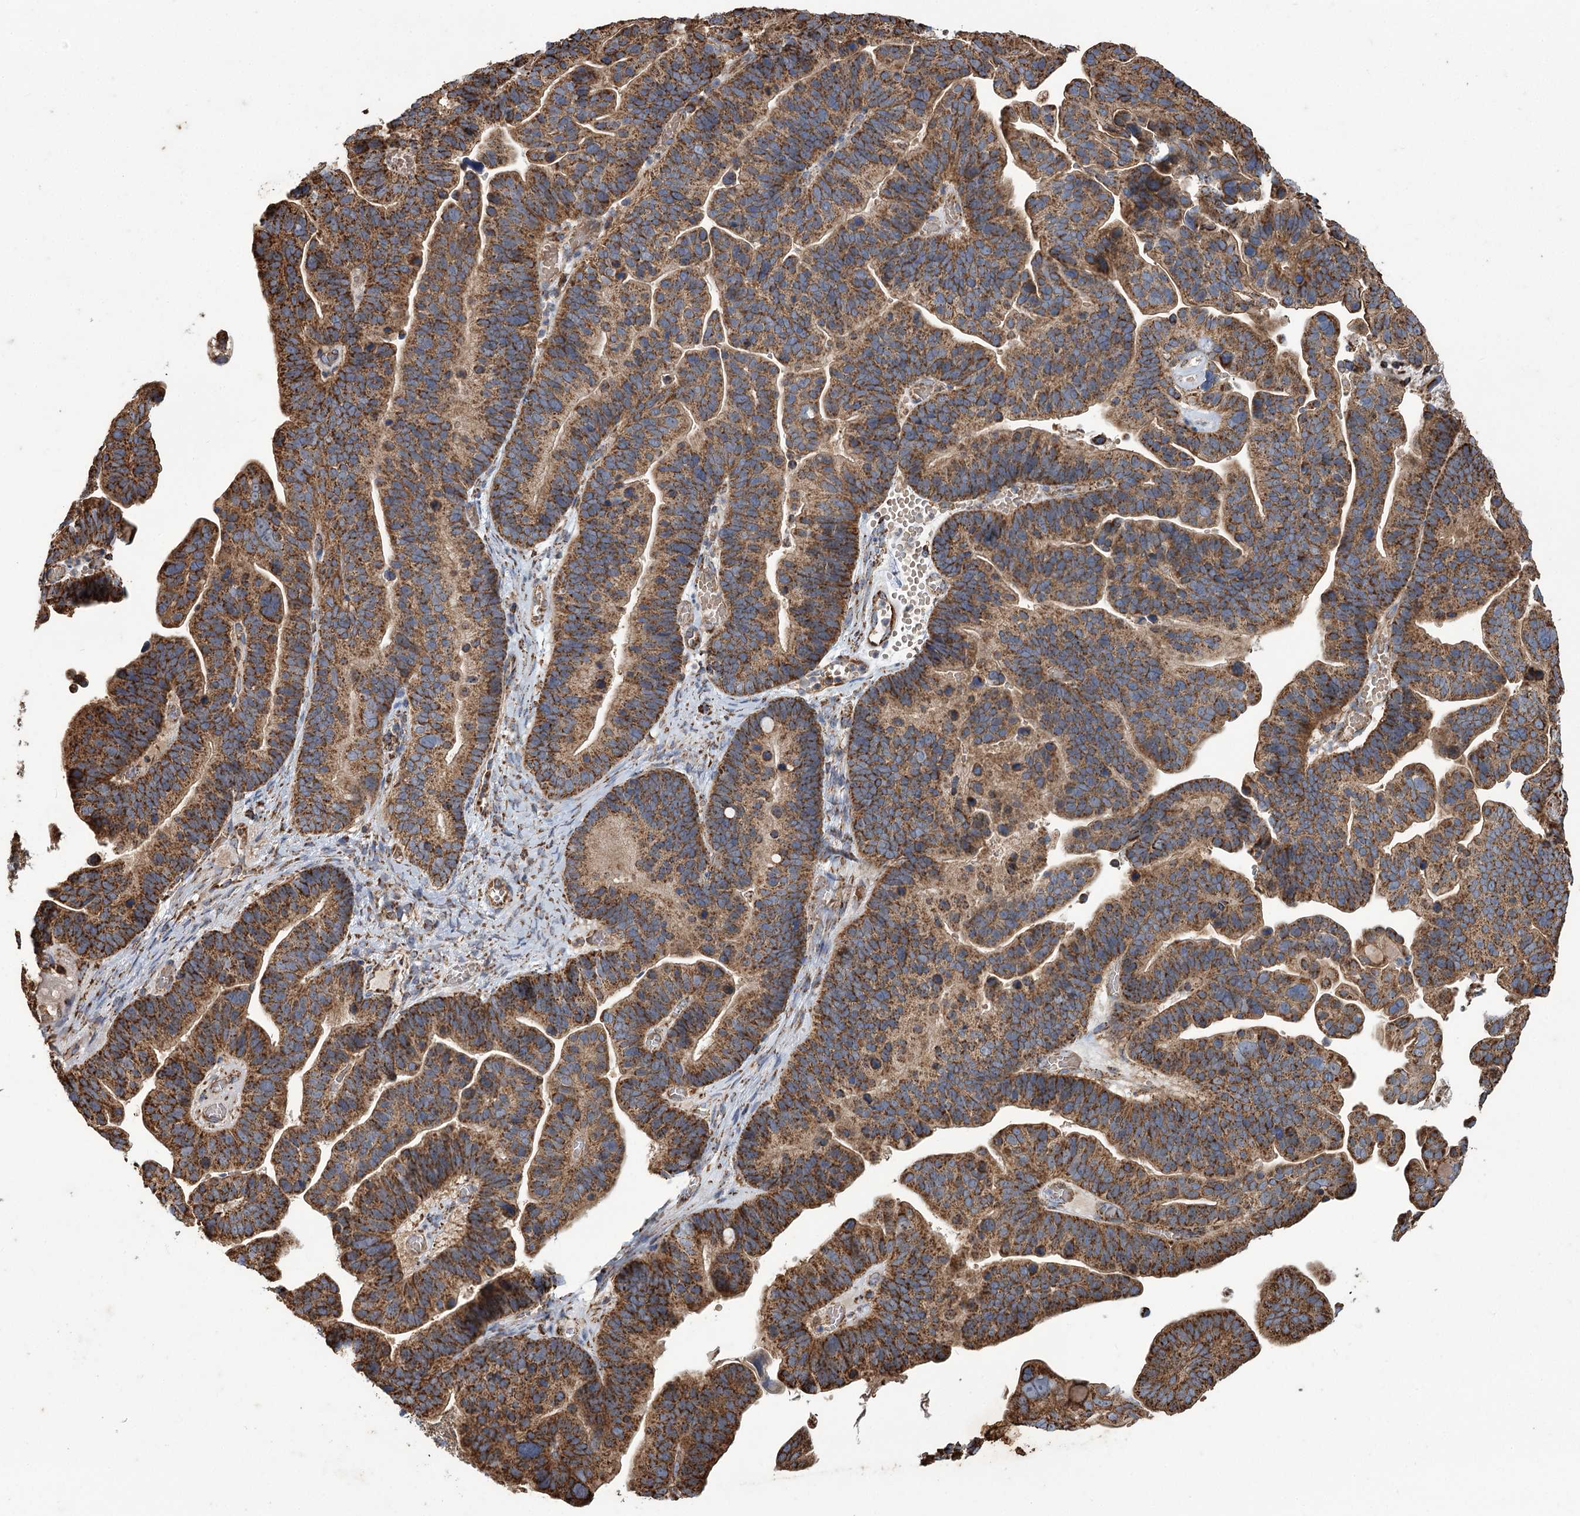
{"staining": {"intensity": "strong", "quantity": ">75%", "location": "cytoplasmic/membranous"}, "tissue": "ovarian cancer", "cell_type": "Tumor cells", "image_type": "cancer", "snomed": [{"axis": "morphology", "description": "Cystadenocarcinoma, serous, NOS"}, {"axis": "topography", "description": "Ovary"}], "caption": "Brown immunohistochemical staining in human serous cystadenocarcinoma (ovarian) shows strong cytoplasmic/membranous positivity in approximately >75% of tumor cells.", "gene": "CARD19", "patient": {"sex": "female", "age": 56}}